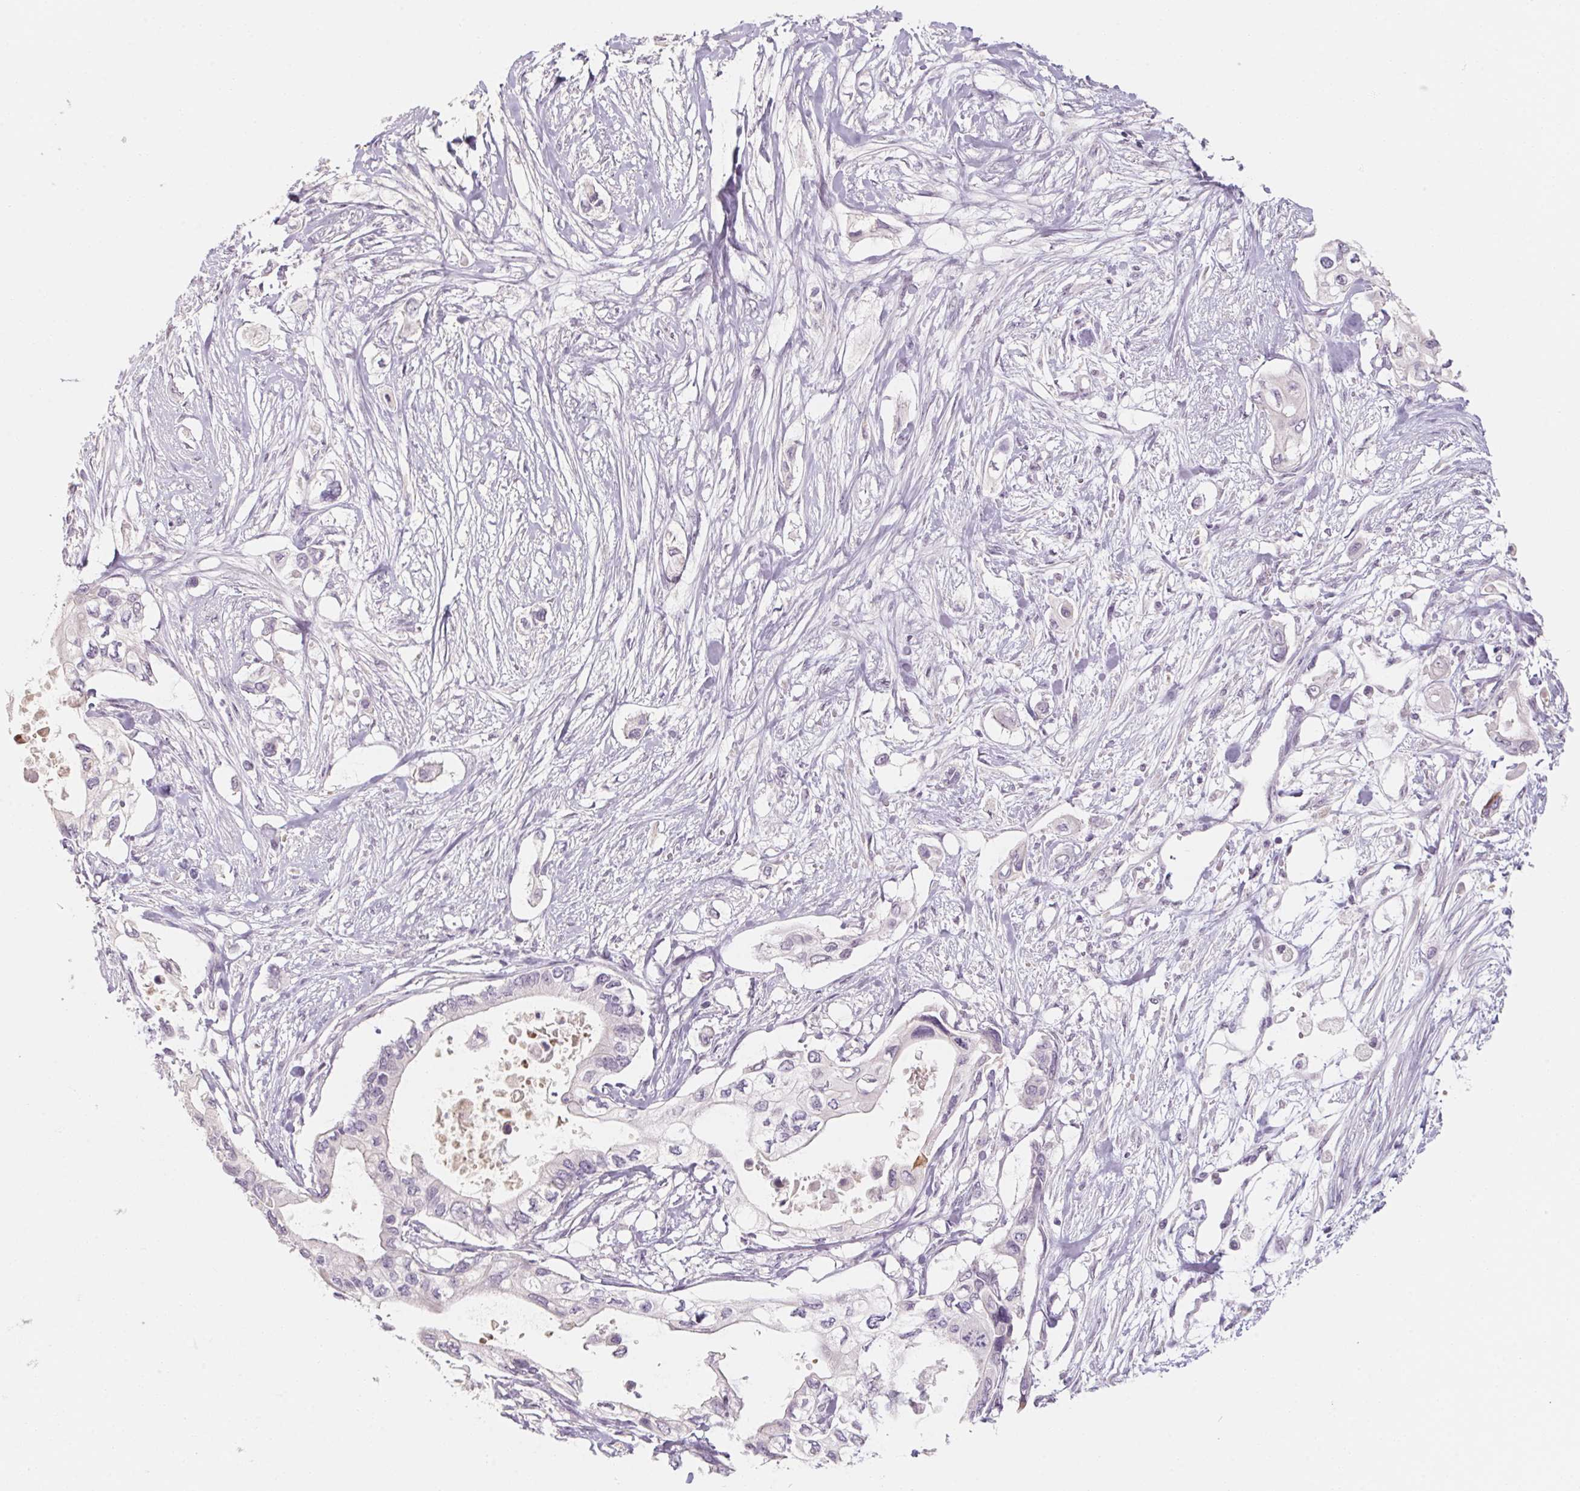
{"staining": {"intensity": "negative", "quantity": "none", "location": "none"}, "tissue": "pancreatic cancer", "cell_type": "Tumor cells", "image_type": "cancer", "snomed": [{"axis": "morphology", "description": "Adenocarcinoma, NOS"}, {"axis": "topography", "description": "Pancreas"}], "caption": "Tumor cells are negative for brown protein staining in pancreatic cancer (adenocarcinoma).", "gene": "CAPZA3", "patient": {"sex": "female", "age": 63}}